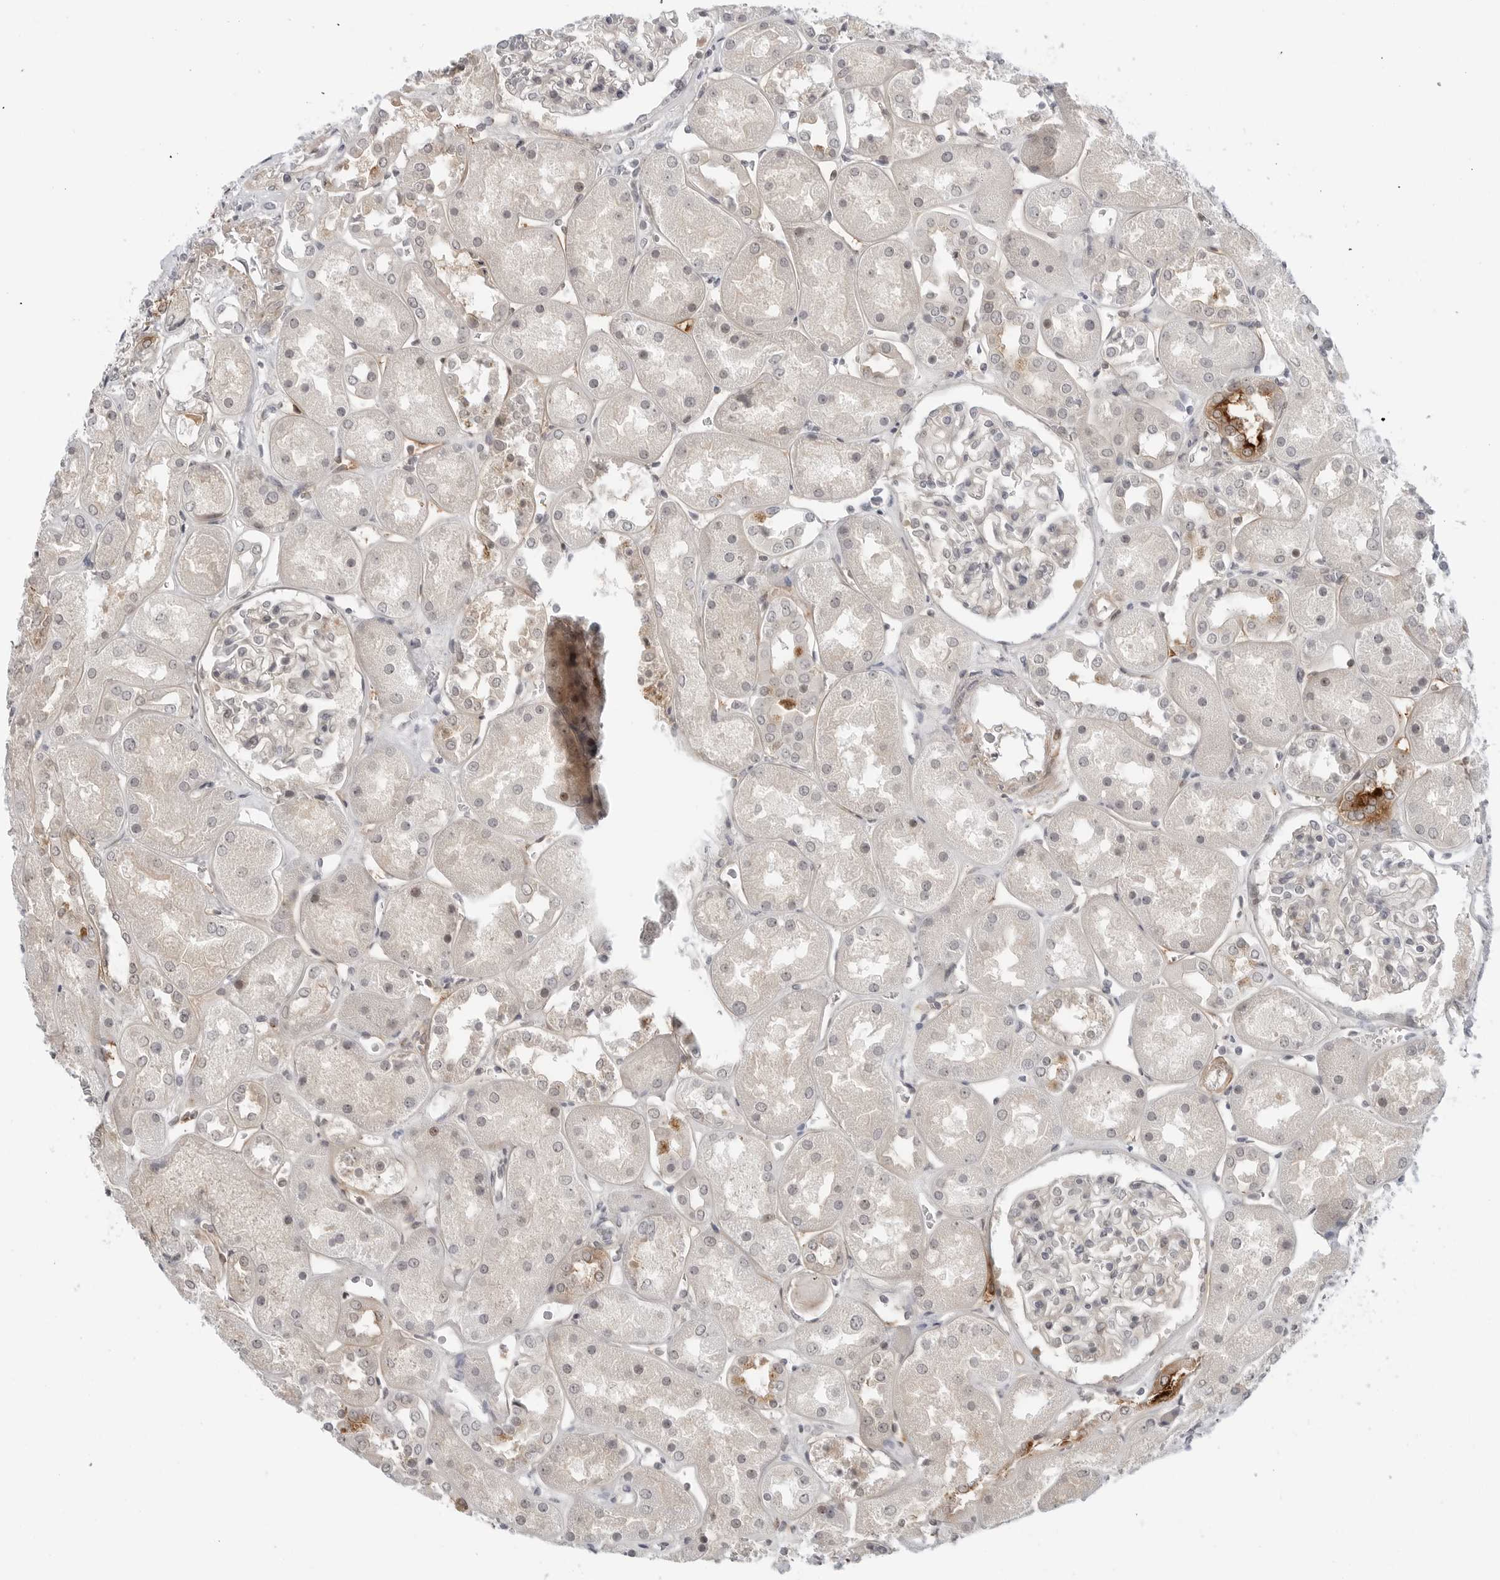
{"staining": {"intensity": "negative", "quantity": "none", "location": "none"}, "tissue": "kidney", "cell_type": "Cells in glomeruli", "image_type": "normal", "snomed": [{"axis": "morphology", "description": "Normal tissue, NOS"}, {"axis": "topography", "description": "Kidney"}], "caption": "This is a photomicrograph of immunohistochemistry (IHC) staining of unremarkable kidney, which shows no staining in cells in glomeruli.", "gene": "STXBP3", "patient": {"sex": "male", "age": 70}}